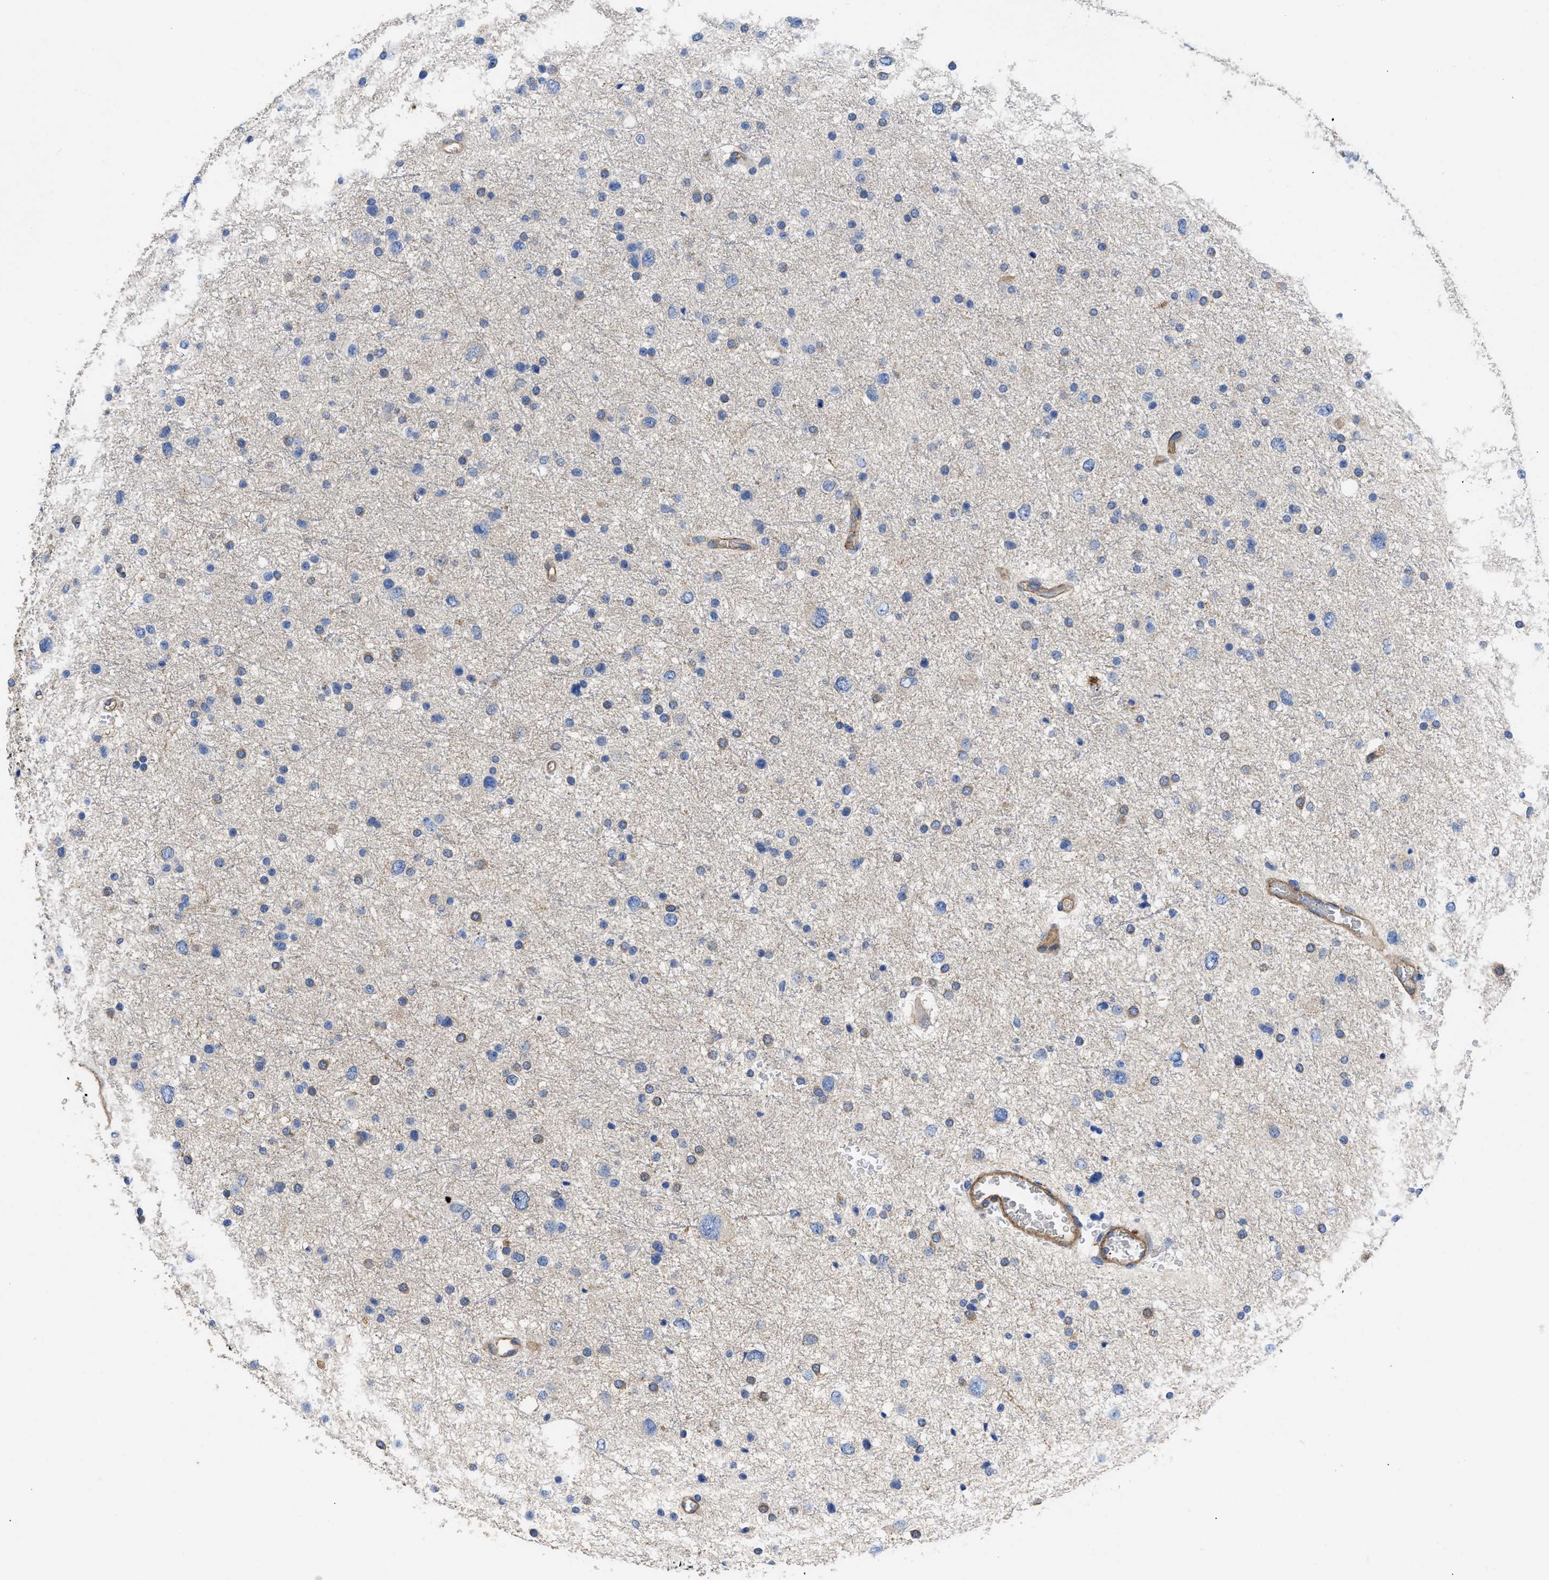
{"staining": {"intensity": "negative", "quantity": "none", "location": "none"}, "tissue": "glioma", "cell_type": "Tumor cells", "image_type": "cancer", "snomed": [{"axis": "morphology", "description": "Glioma, malignant, Low grade"}, {"axis": "topography", "description": "Brain"}], "caption": "High power microscopy micrograph of an immunohistochemistry (IHC) photomicrograph of malignant low-grade glioma, revealing no significant expression in tumor cells.", "gene": "USP4", "patient": {"sex": "female", "age": 37}}